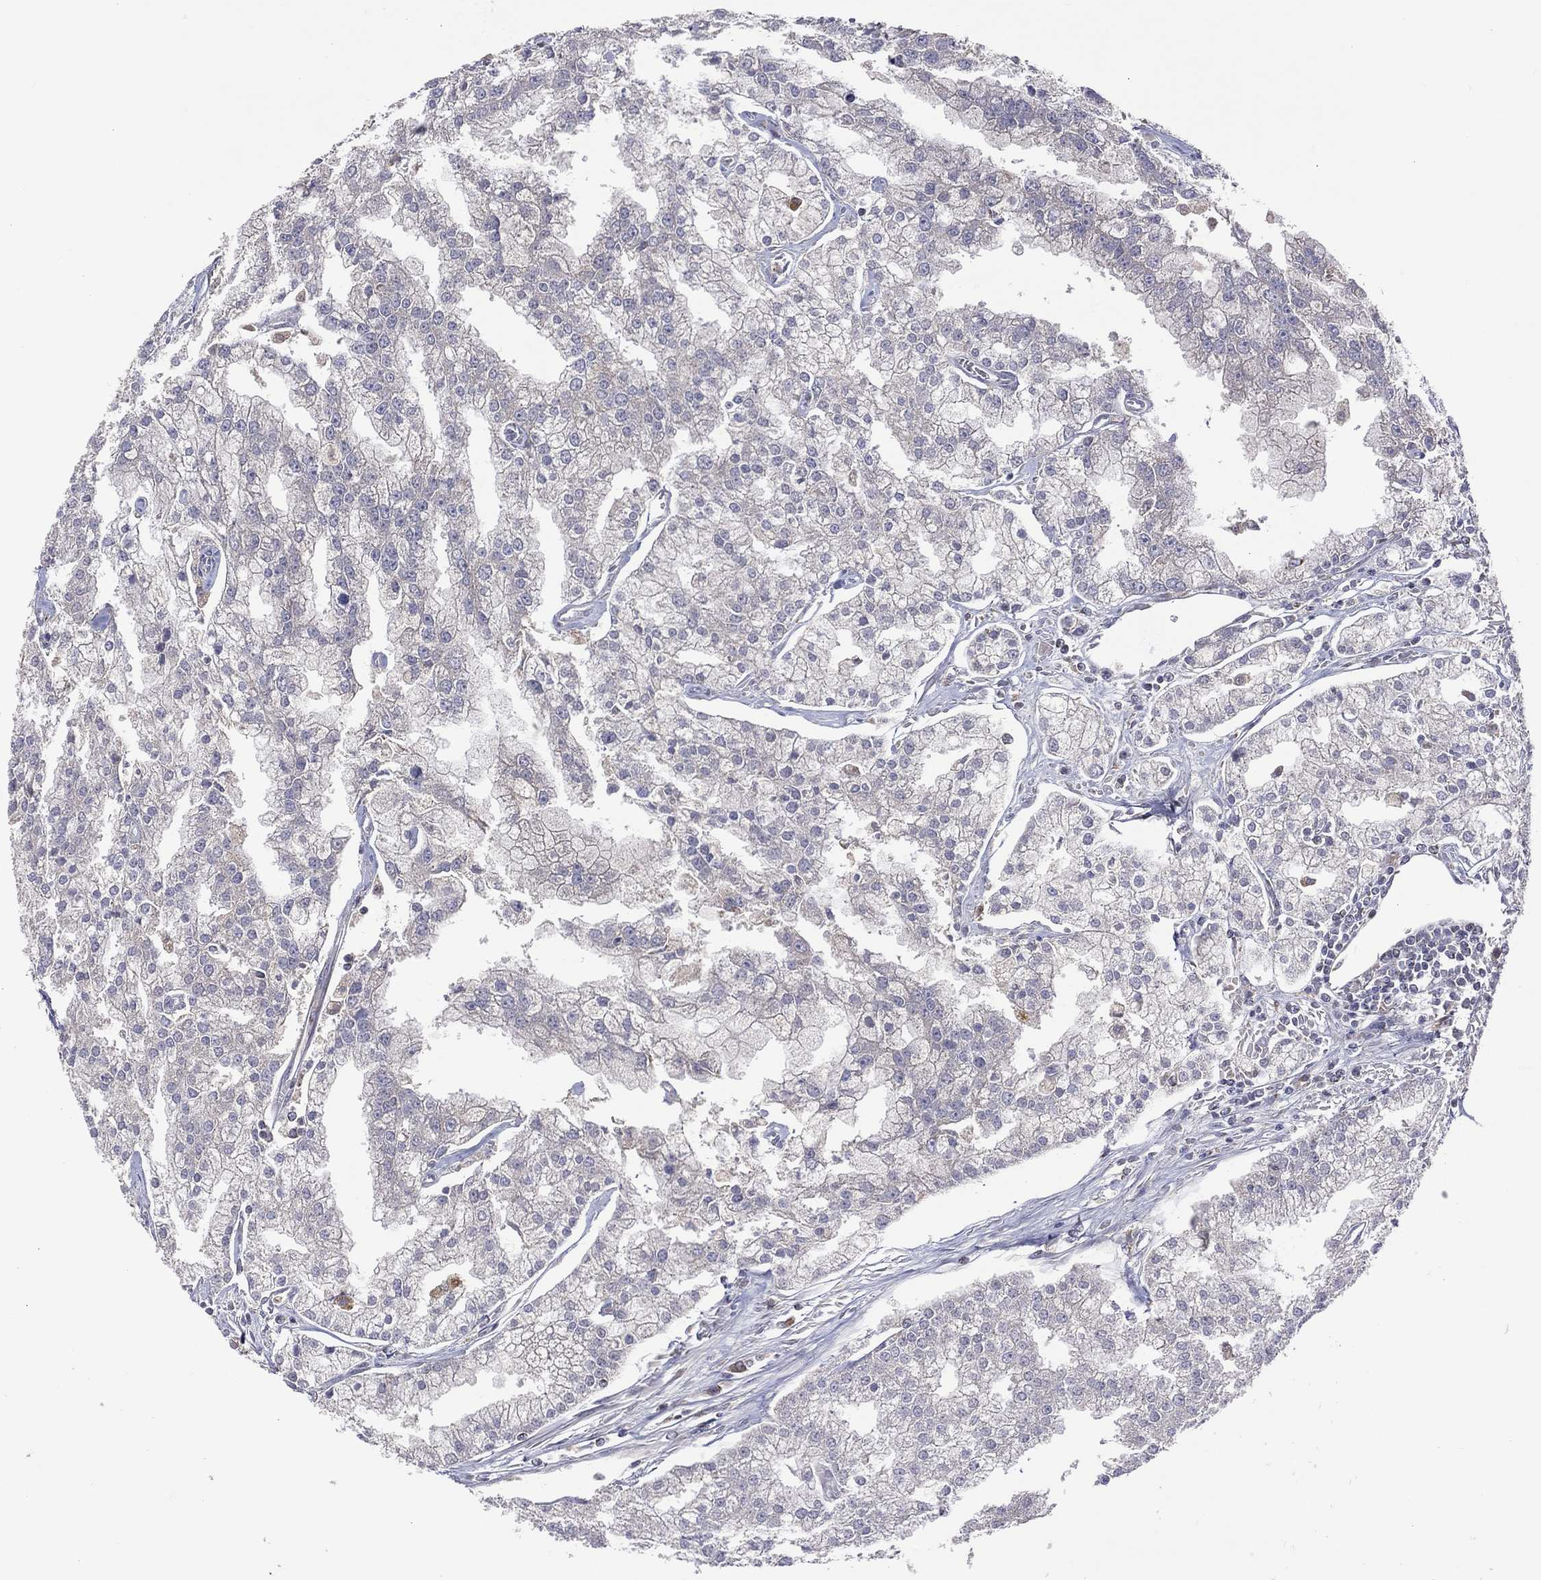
{"staining": {"intensity": "negative", "quantity": "none", "location": "none"}, "tissue": "prostate cancer", "cell_type": "Tumor cells", "image_type": "cancer", "snomed": [{"axis": "morphology", "description": "Adenocarcinoma, NOS"}, {"axis": "topography", "description": "Prostate"}], "caption": "Protein analysis of adenocarcinoma (prostate) displays no significant positivity in tumor cells.", "gene": "STARD3", "patient": {"sex": "male", "age": 70}}